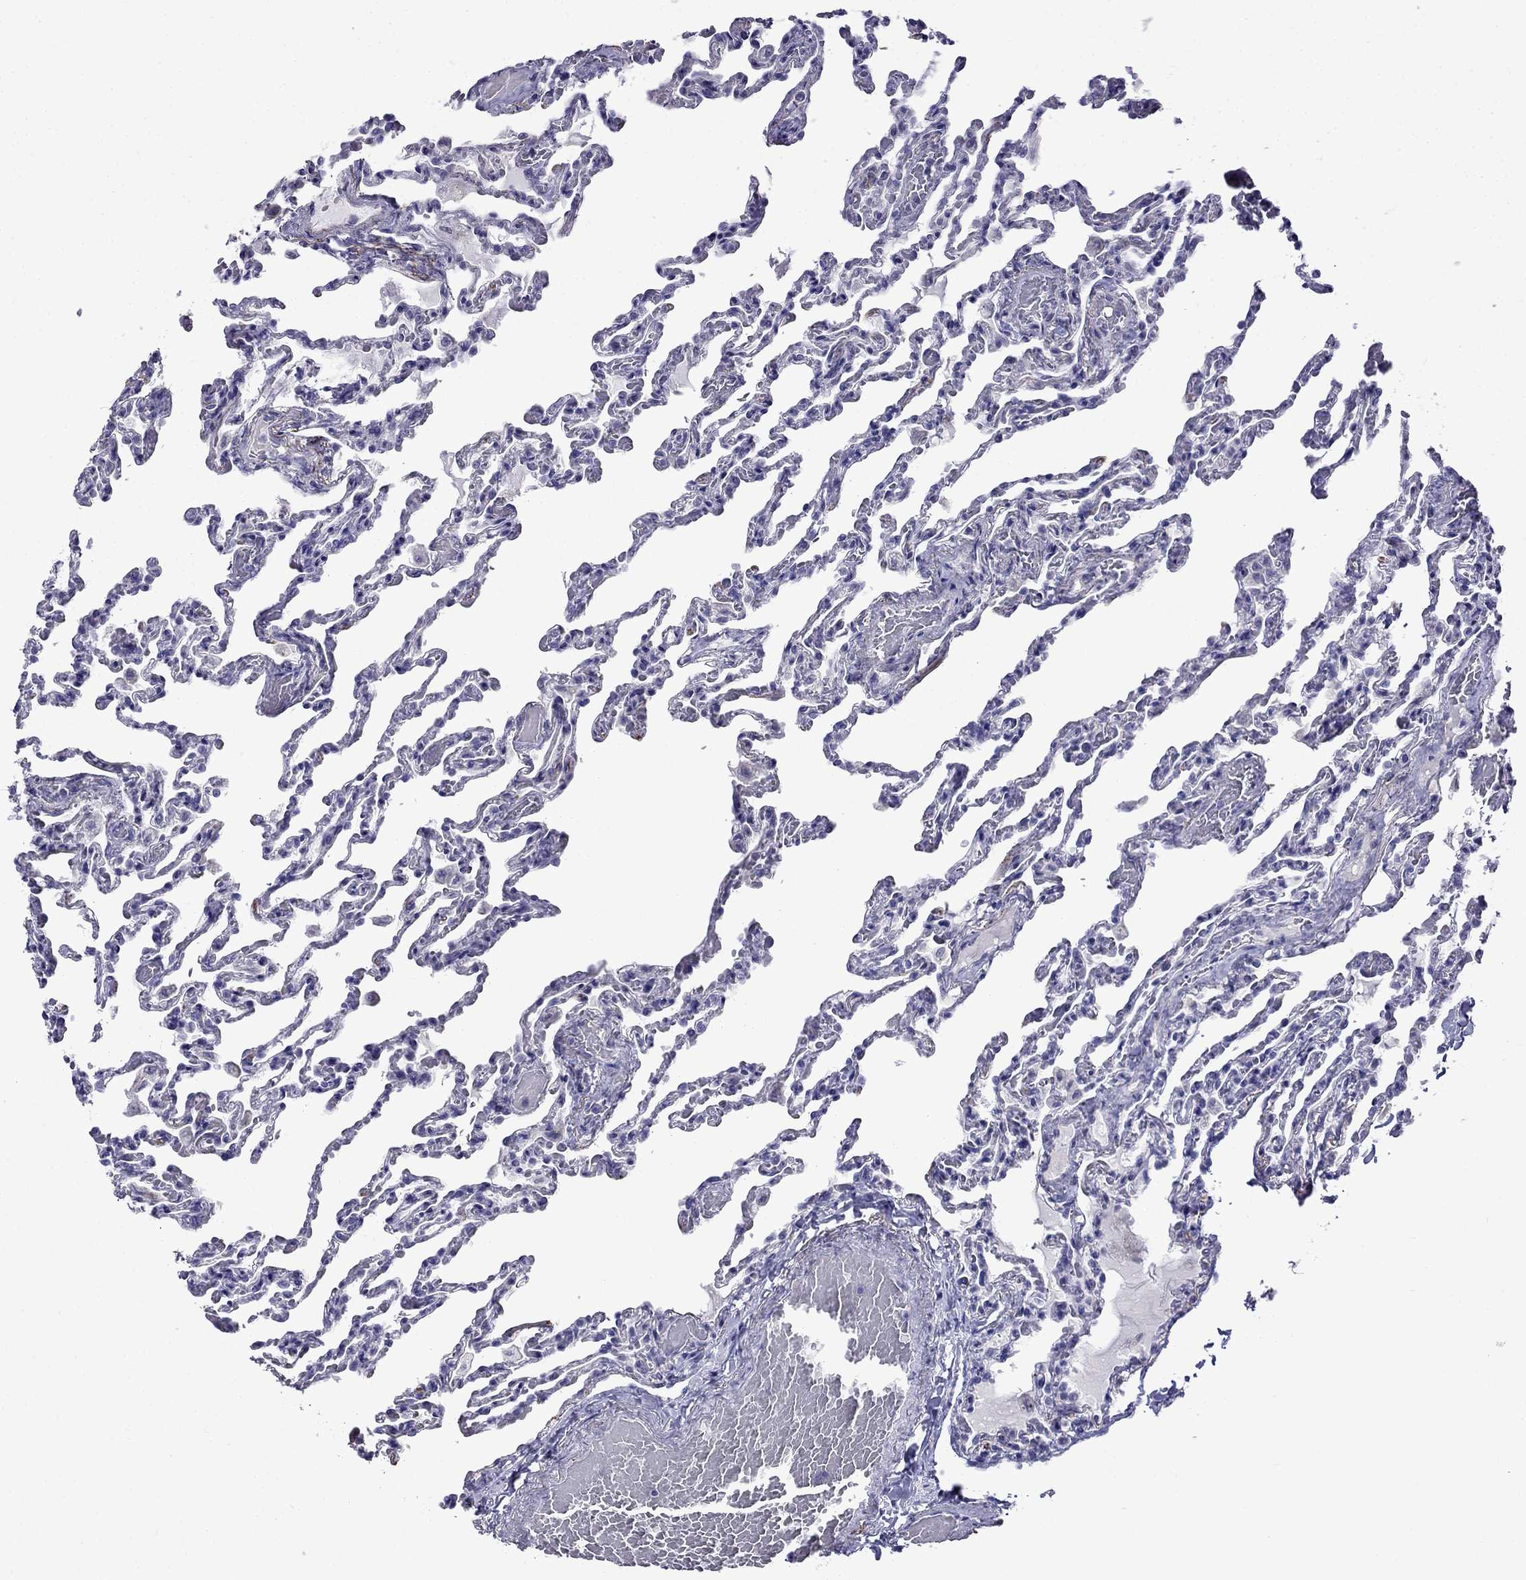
{"staining": {"intensity": "negative", "quantity": "none", "location": "none"}, "tissue": "lung", "cell_type": "Alveolar cells", "image_type": "normal", "snomed": [{"axis": "morphology", "description": "Normal tissue, NOS"}, {"axis": "topography", "description": "Lung"}], "caption": "IHC of normal human lung displays no positivity in alveolar cells.", "gene": "MGP", "patient": {"sex": "female", "age": 43}}